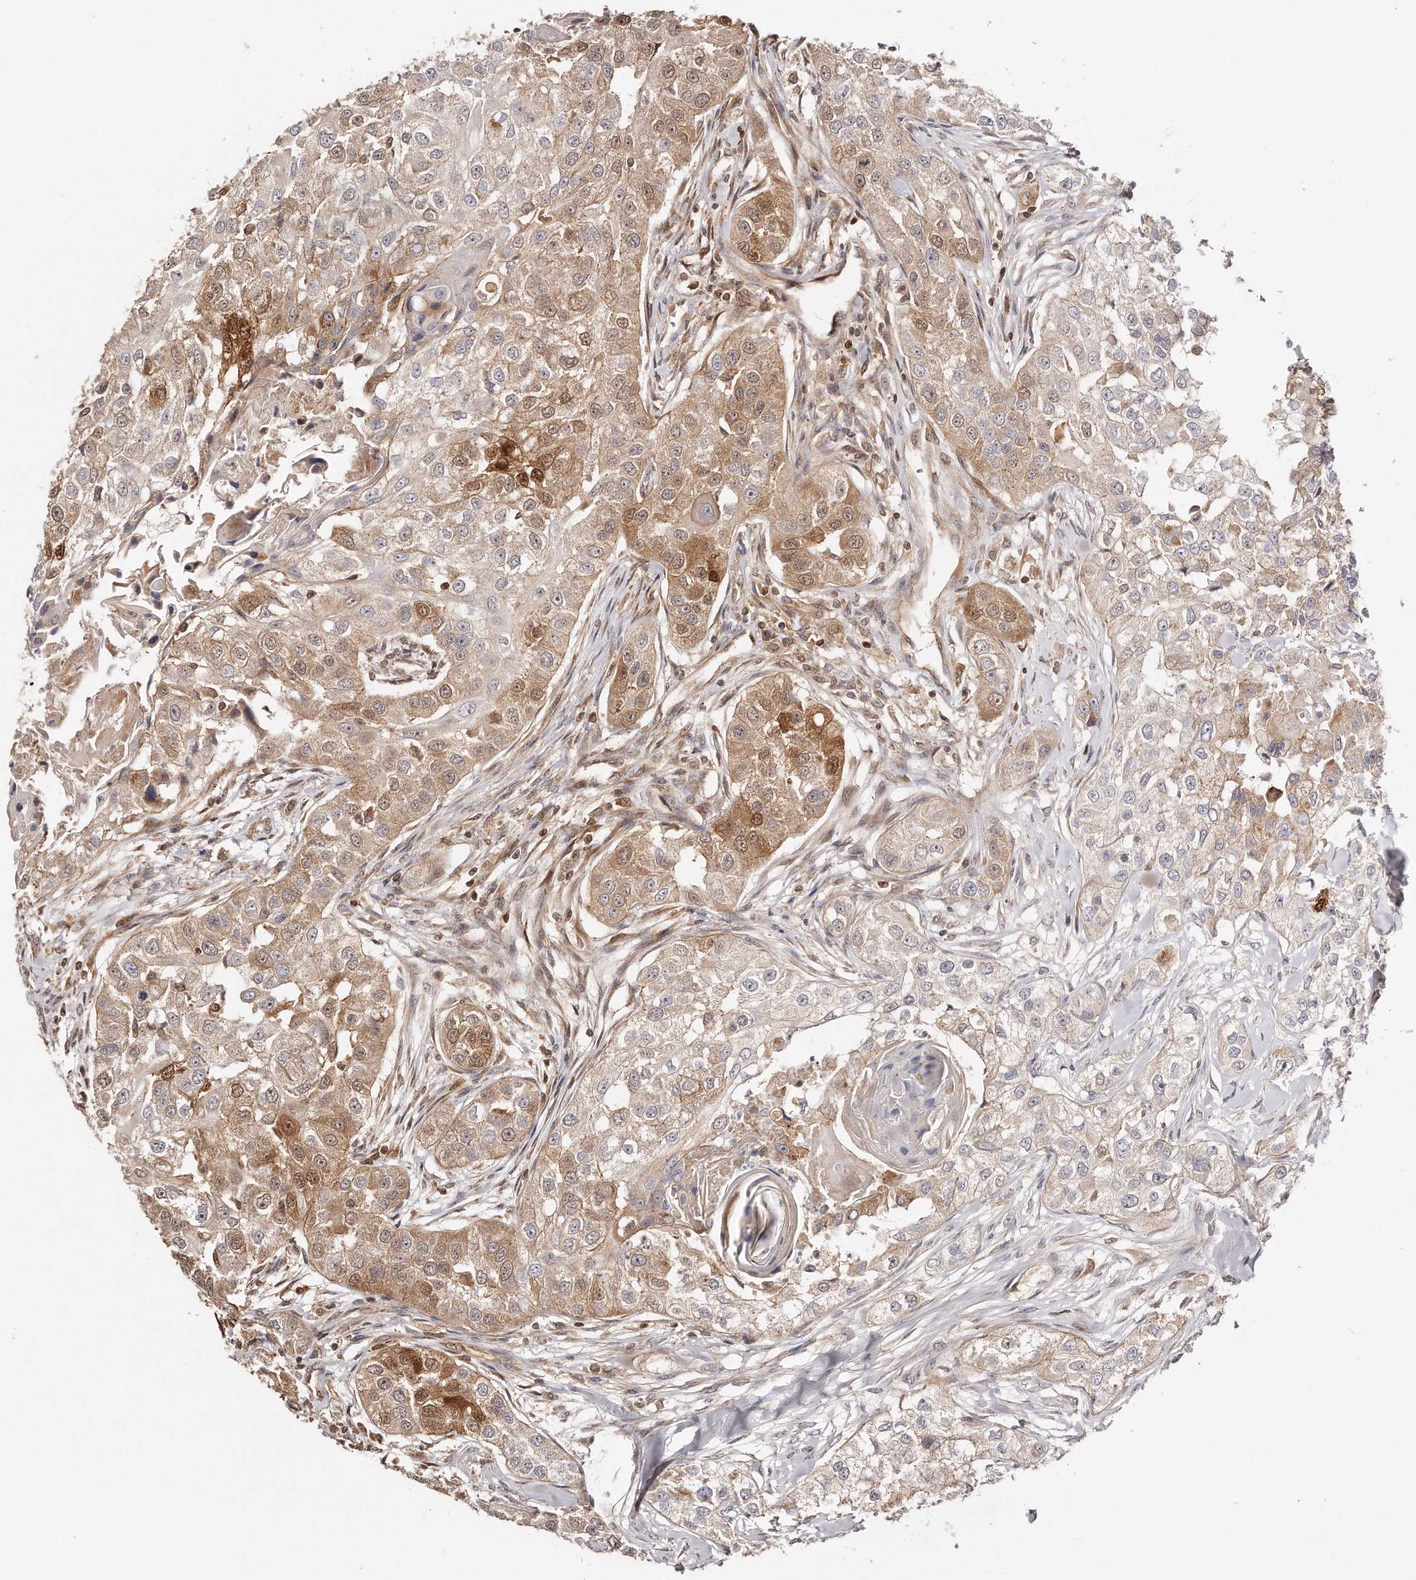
{"staining": {"intensity": "moderate", "quantity": "25%-75%", "location": "cytoplasmic/membranous"}, "tissue": "head and neck cancer", "cell_type": "Tumor cells", "image_type": "cancer", "snomed": [{"axis": "morphology", "description": "Normal tissue, NOS"}, {"axis": "morphology", "description": "Squamous cell carcinoma, NOS"}, {"axis": "topography", "description": "Skeletal muscle"}, {"axis": "topography", "description": "Head-Neck"}], "caption": "High-magnification brightfield microscopy of head and neck cancer stained with DAB (3,3'-diaminobenzidine) (brown) and counterstained with hematoxylin (blue). tumor cells exhibit moderate cytoplasmic/membranous positivity is identified in approximately25%-75% of cells.", "gene": "GBP4", "patient": {"sex": "male", "age": 51}}